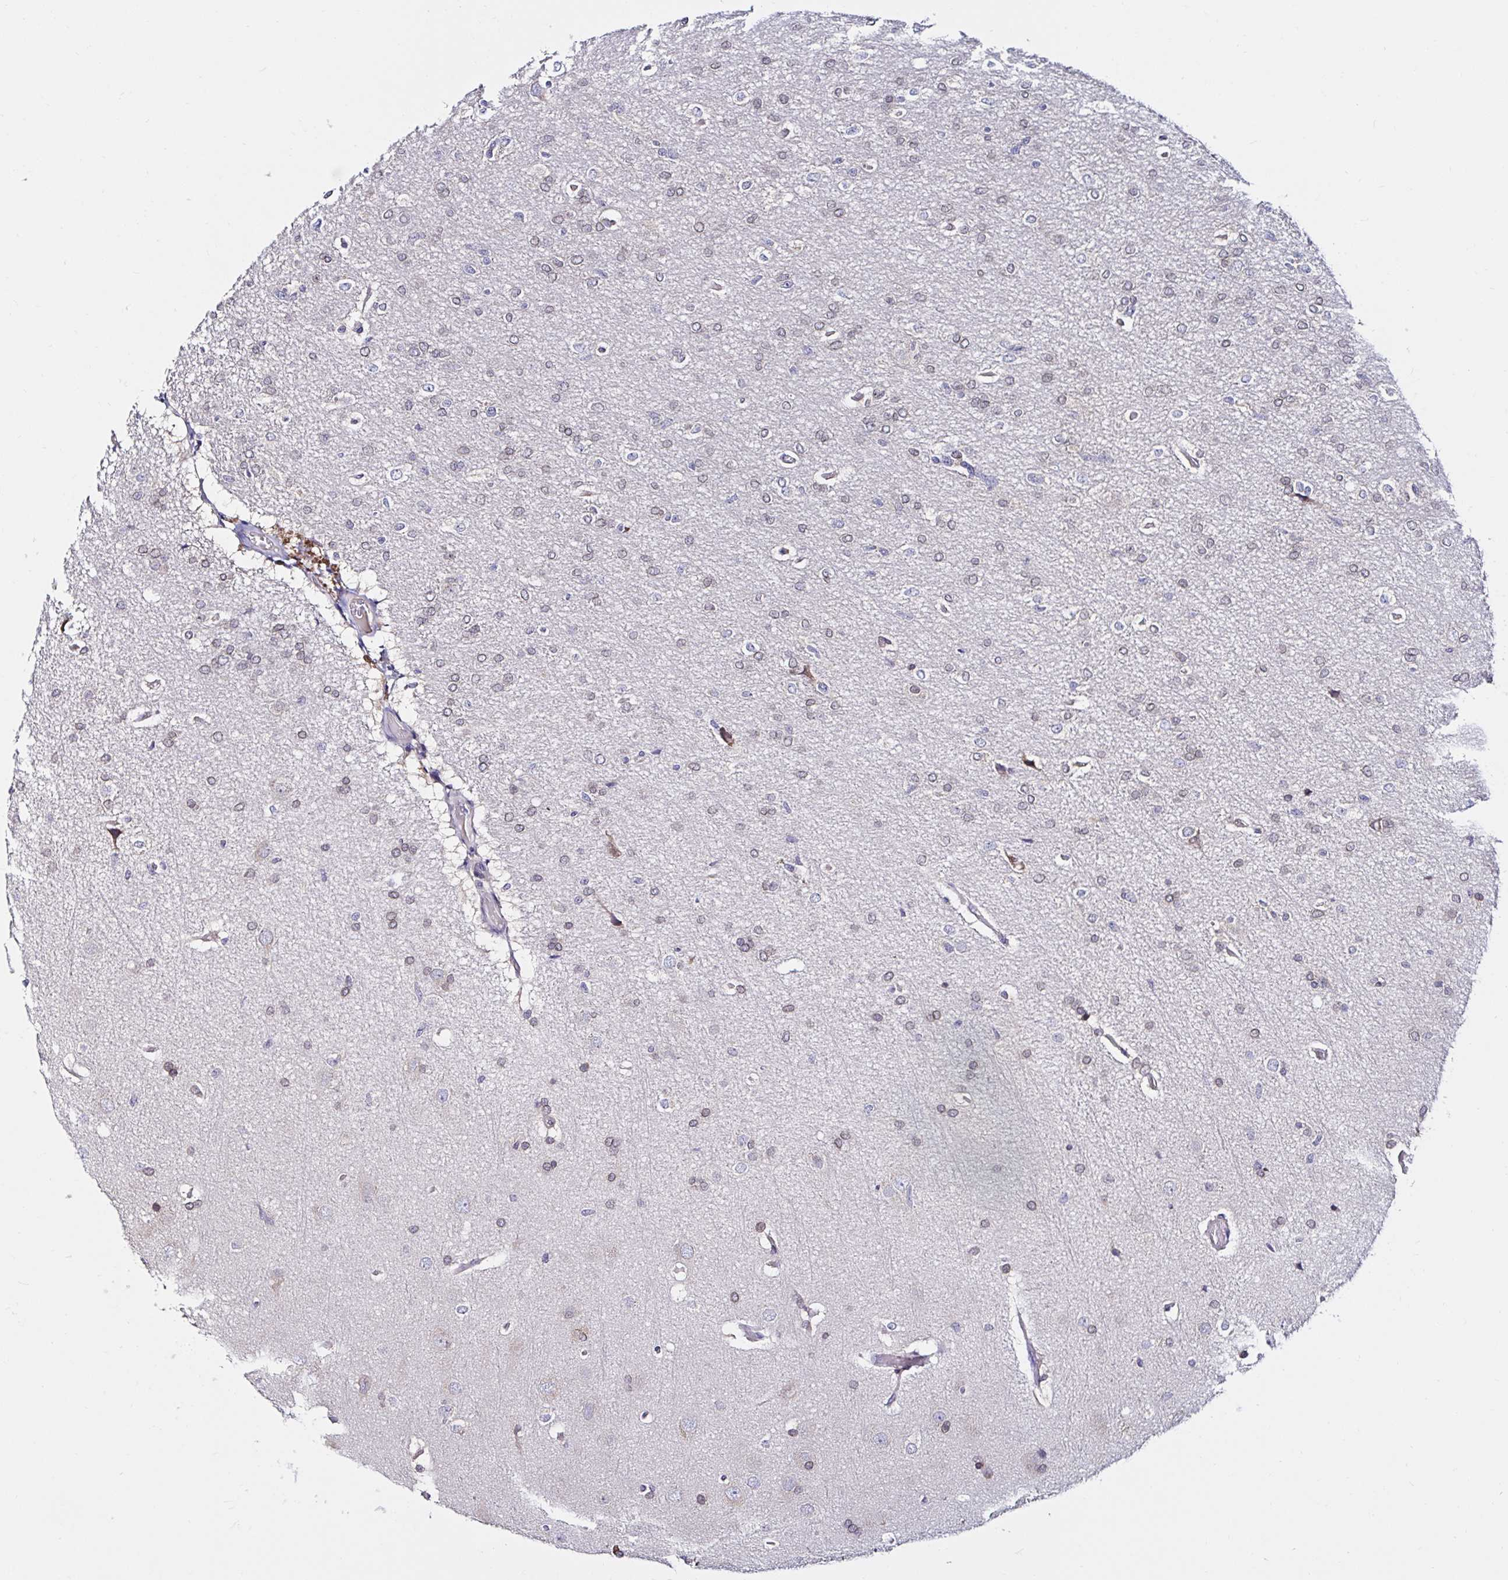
{"staining": {"intensity": "negative", "quantity": "none", "location": "none"}, "tissue": "glioma", "cell_type": "Tumor cells", "image_type": "cancer", "snomed": [{"axis": "morphology", "description": "Glioma, malignant, Low grade"}, {"axis": "topography", "description": "Brain"}], "caption": "Human glioma stained for a protein using IHC exhibits no positivity in tumor cells.", "gene": "VSIG2", "patient": {"sex": "male", "age": 26}}